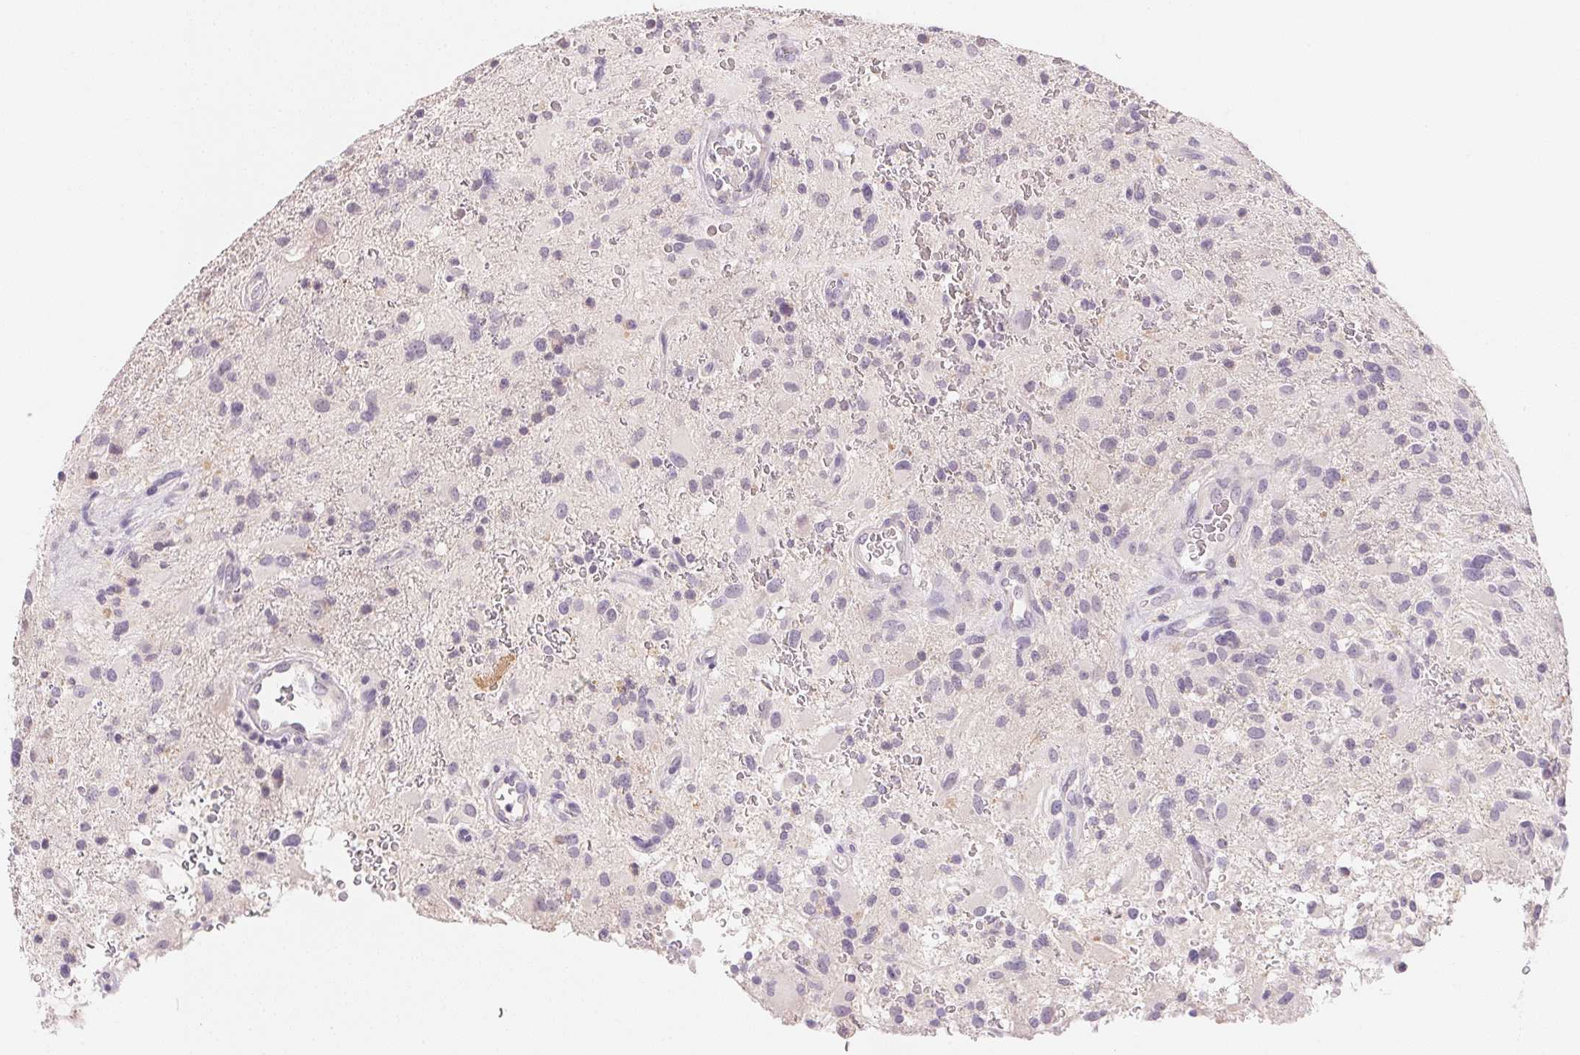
{"staining": {"intensity": "negative", "quantity": "none", "location": "none"}, "tissue": "glioma", "cell_type": "Tumor cells", "image_type": "cancer", "snomed": [{"axis": "morphology", "description": "Glioma, malignant, High grade"}, {"axis": "topography", "description": "Brain"}], "caption": "Immunohistochemical staining of human glioma reveals no significant staining in tumor cells.", "gene": "MCOLN3", "patient": {"sex": "male", "age": 53}}